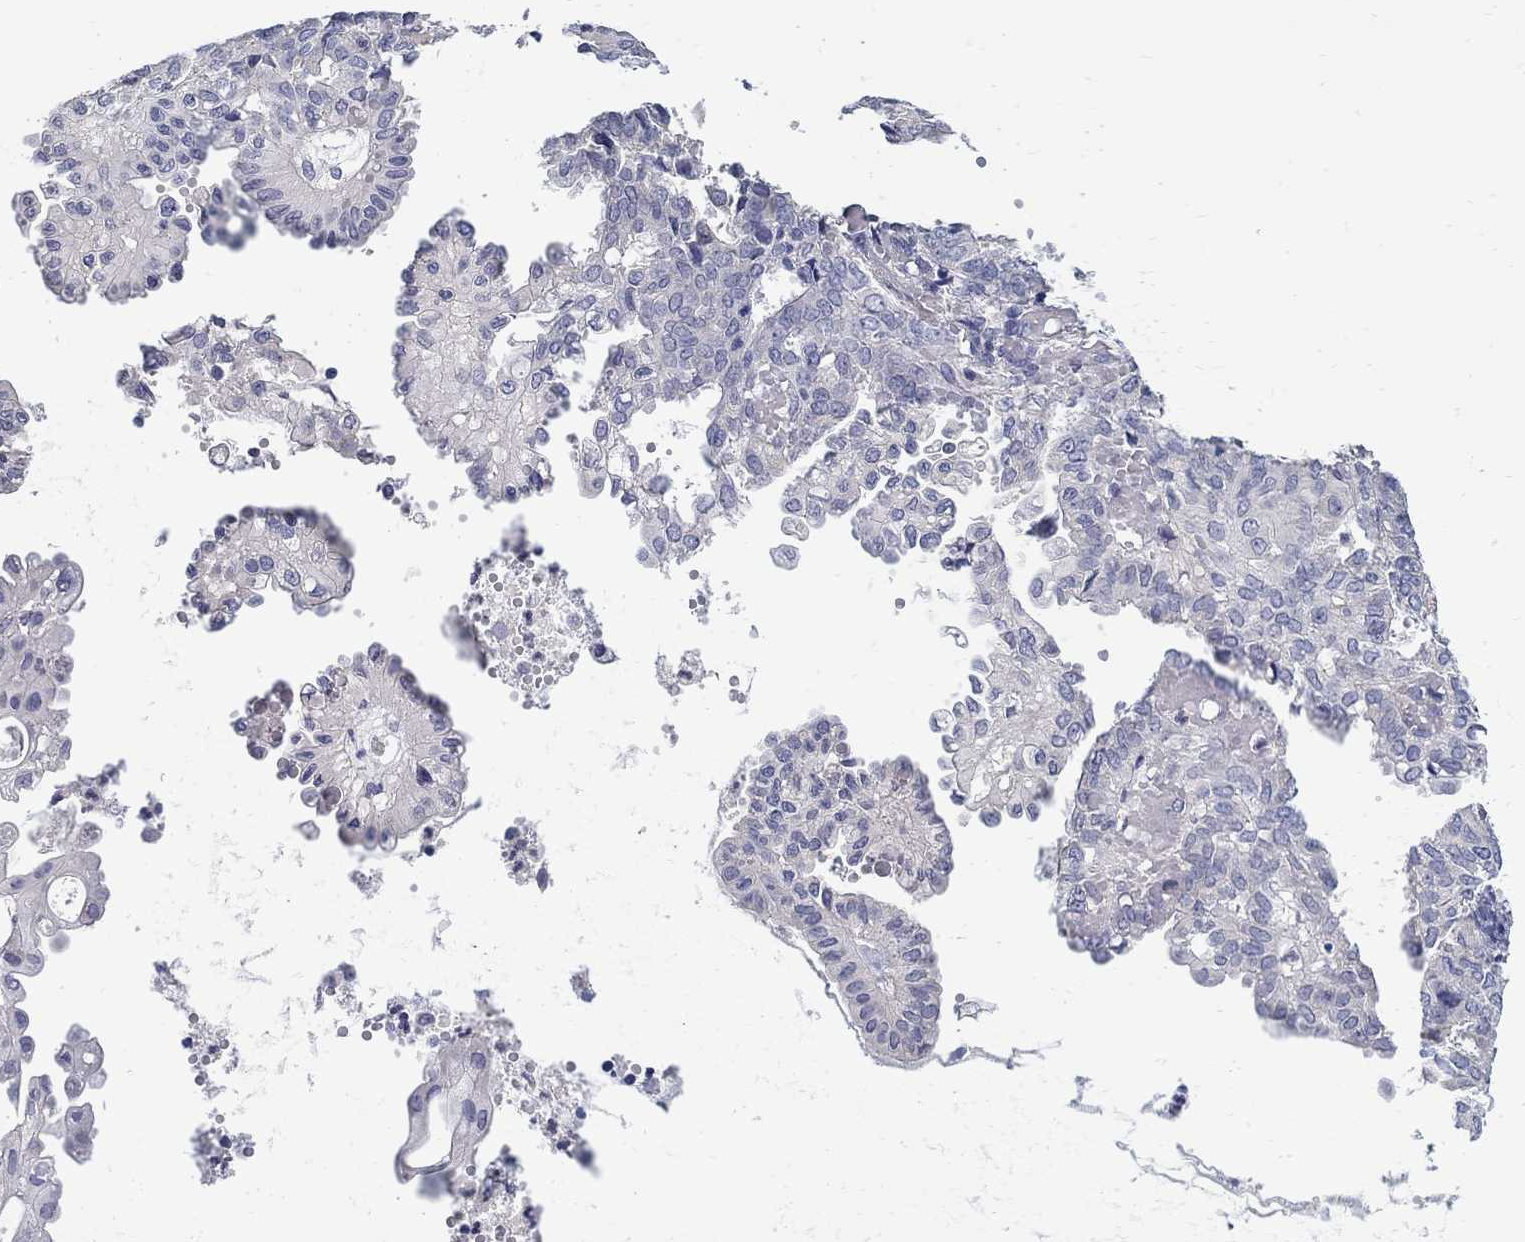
{"staining": {"intensity": "negative", "quantity": "none", "location": "none"}, "tissue": "endometrial cancer", "cell_type": "Tumor cells", "image_type": "cancer", "snomed": [{"axis": "morphology", "description": "Adenocarcinoma, NOS"}, {"axis": "topography", "description": "Endometrium"}], "caption": "DAB (3,3'-diaminobenzidine) immunohistochemical staining of adenocarcinoma (endometrial) reveals no significant expression in tumor cells. (IHC, brightfield microscopy, high magnification).", "gene": "ABCA4", "patient": {"sex": "female", "age": 68}}